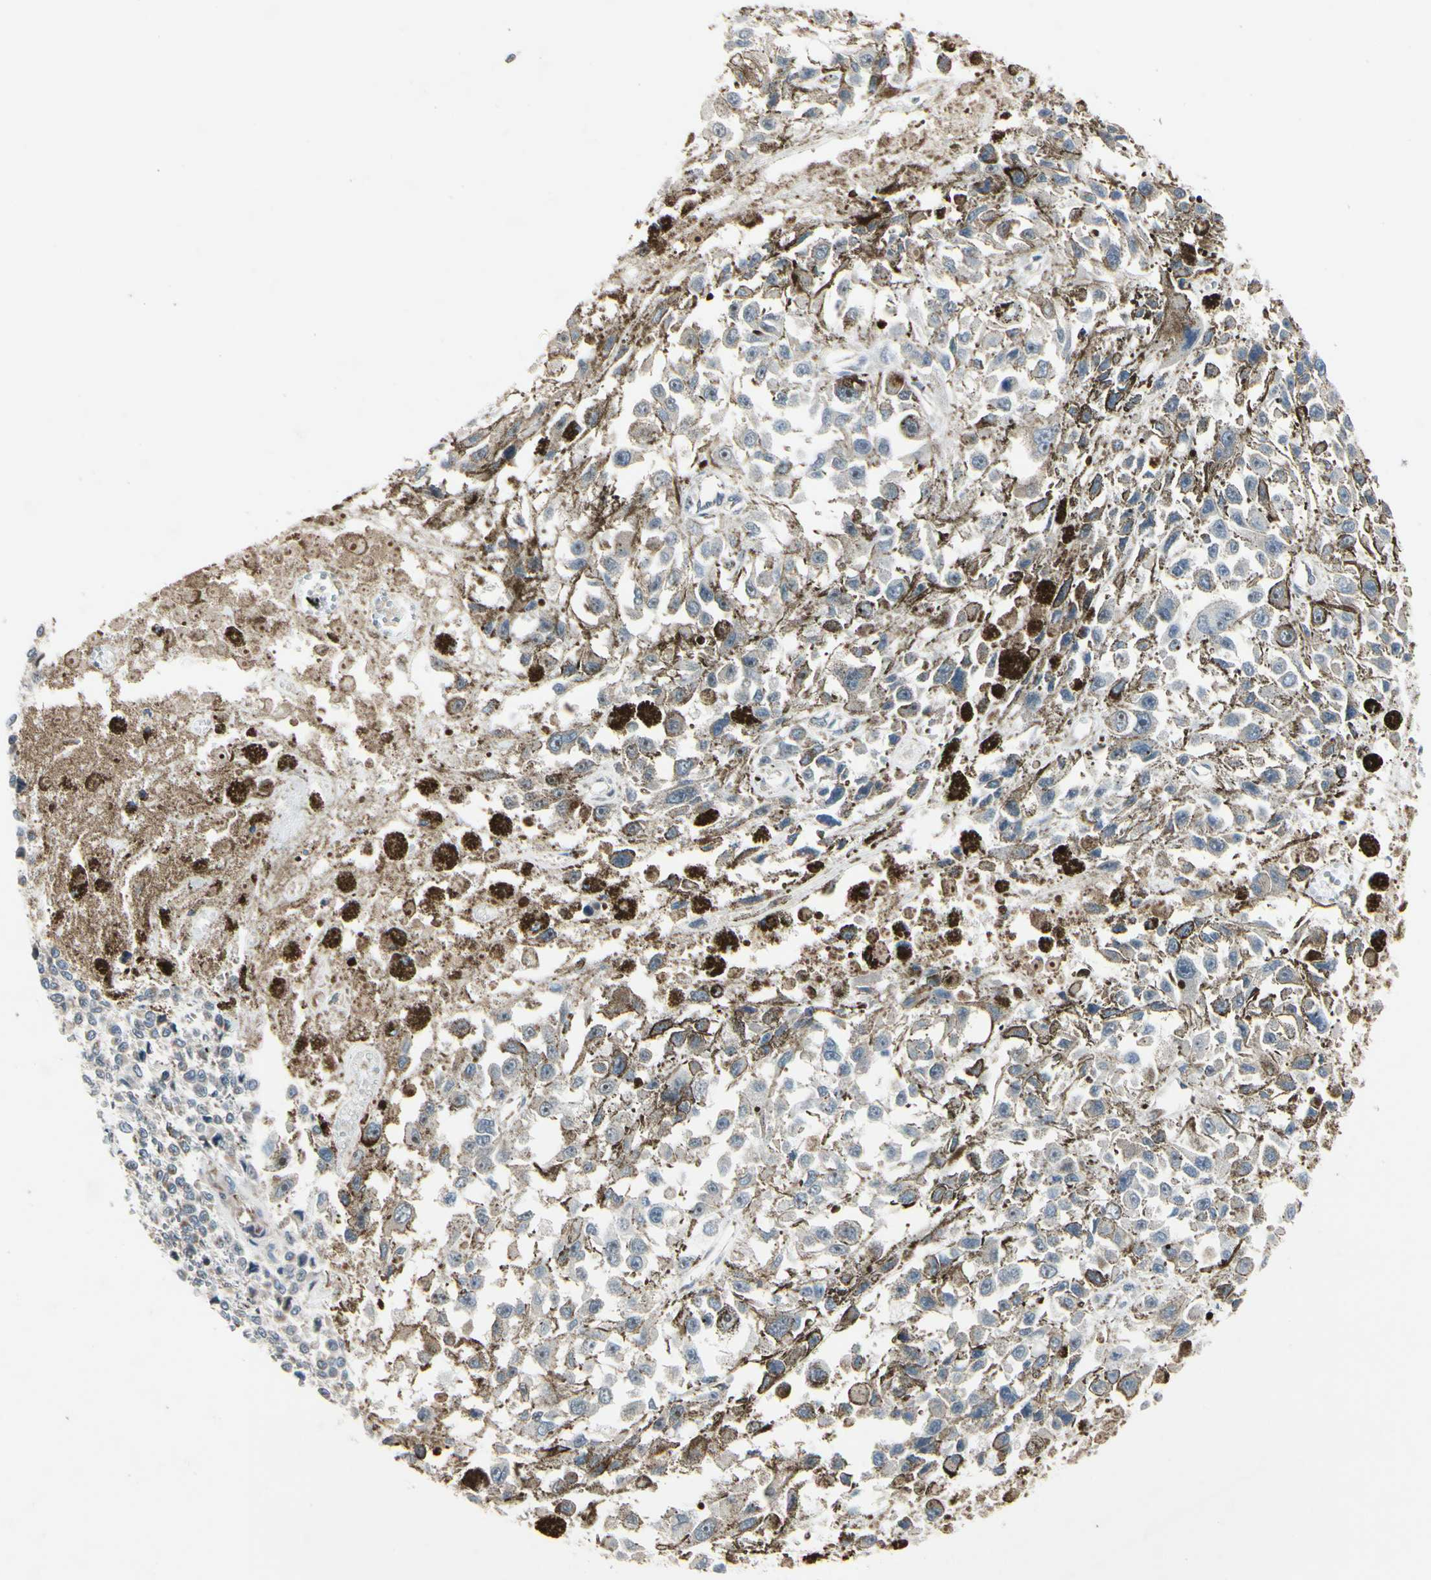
{"staining": {"intensity": "weak", "quantity": ">75%", "location": "cytoplasmic/membranous"}, "tissue": "melanoma", "cell_type": "Tumor cells", "image_type": "cancer", "snomed": [{"axis": "morphology", "description": "Malignant melanoma, Metastatic site"}, {"axis": "topography", "description": "Lymph node"}], "caption": "Human melanoma stained with a brown dye demonstrates weak cytoplasmic/membranous positive staining in approximately >75% of tumor cells.", "gene": "CPT1A", "patient": {"sex": "male", "age": 59}}